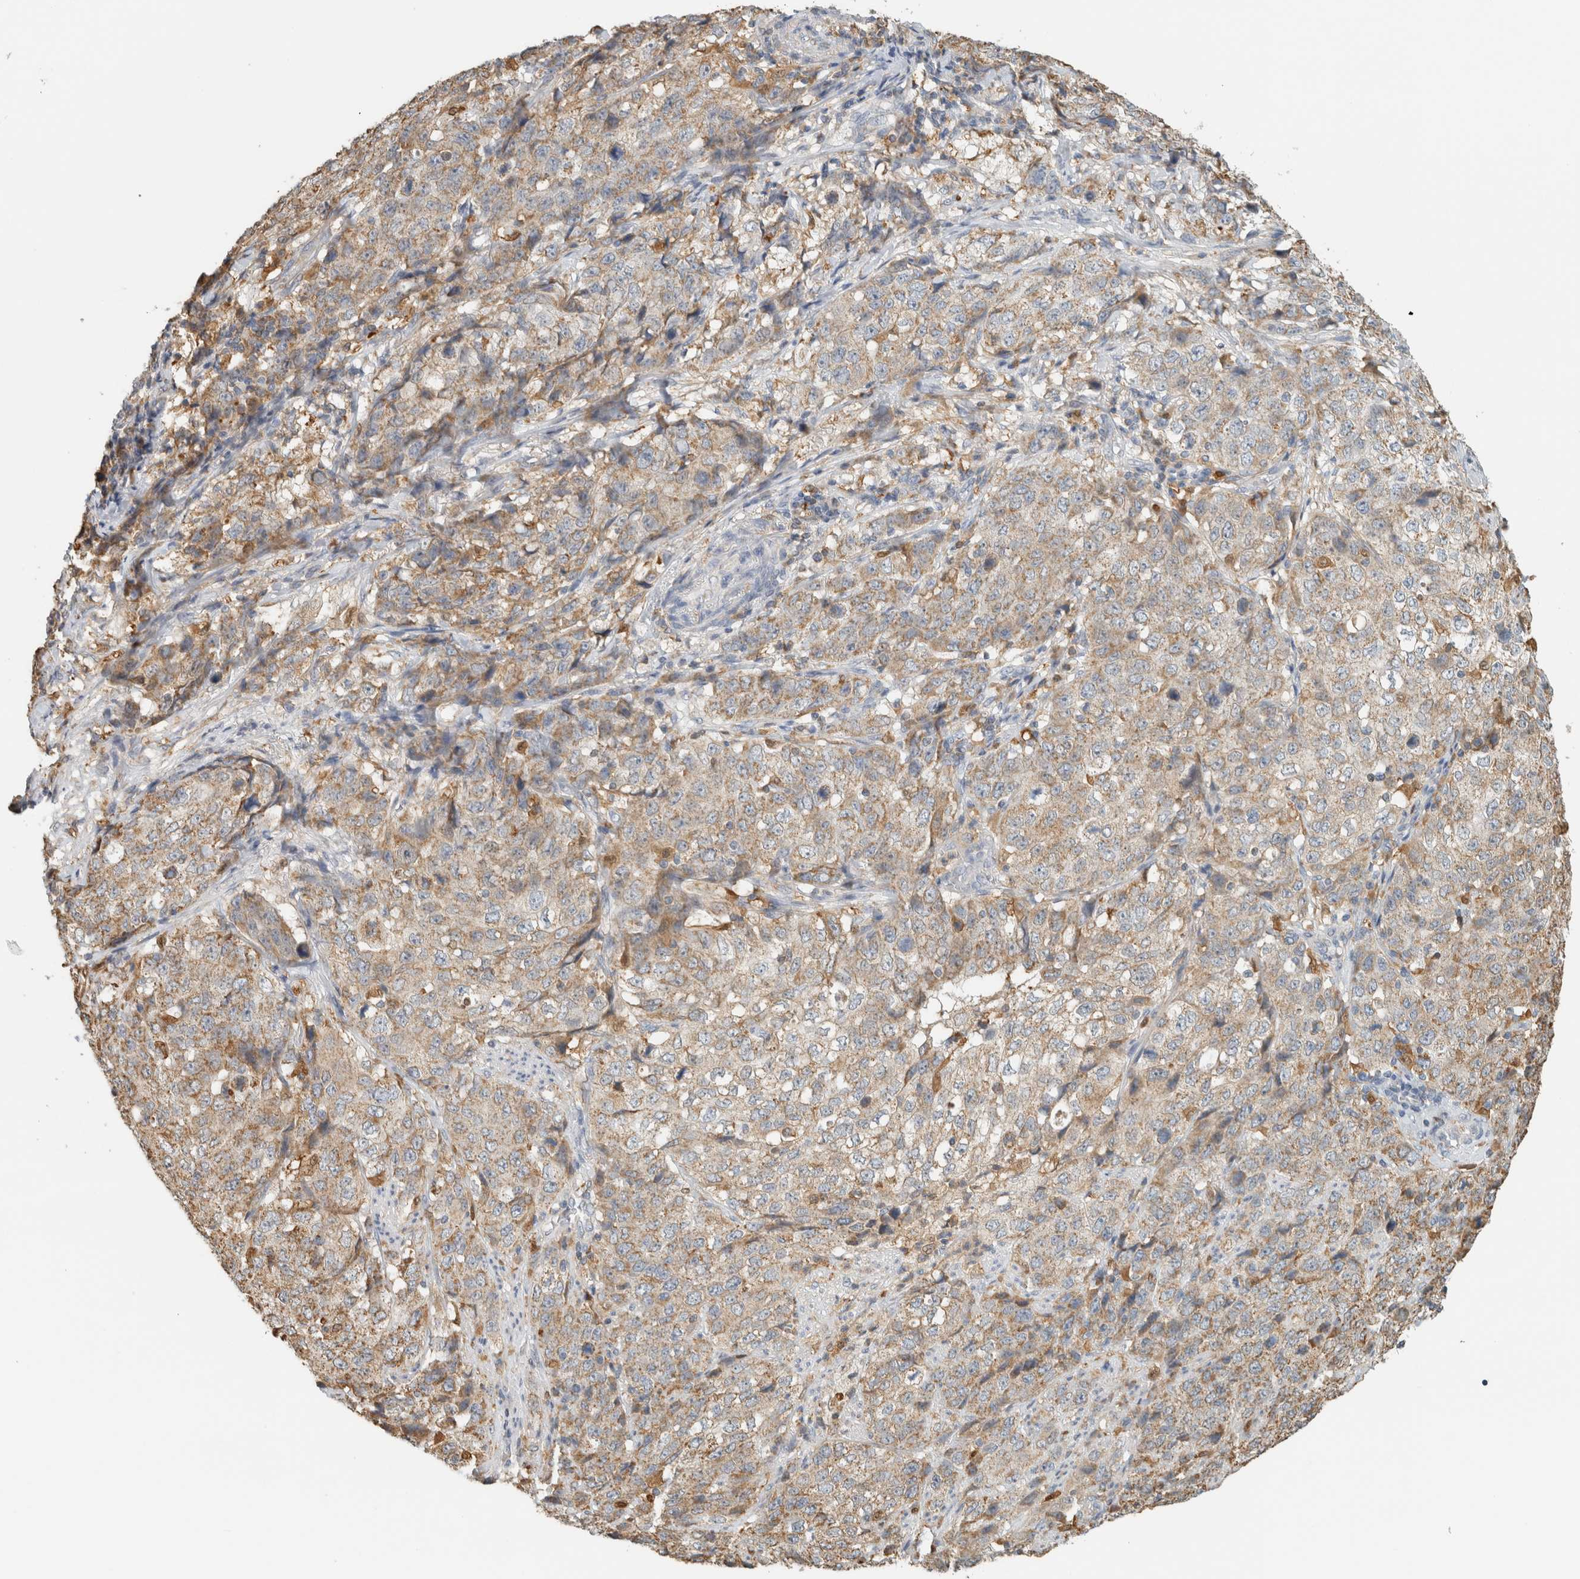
{"staining": {"intensity": "weak", "quantity": ">75%", "location": "cytoplasmic/membranous"}, "tissue": "stomach cancer", "cell_type": "Tumor cells", "image_type": "cancer", "snomed": [{"axis": "morphology", "description": "Adenocarcinoma, NOS"}, {"axis": "topography", "description": "Stomach"}], "caption": "Immunohistochemistry (IHC) image of adenocarcinoma (stomach) stained for a protein (brown), which displays low levels of weak cytoplasmic/membranous staining in approximately >75% of tumor cells.", "gene": "CAPG", "patient": {"sex": "male", "age": 48}}